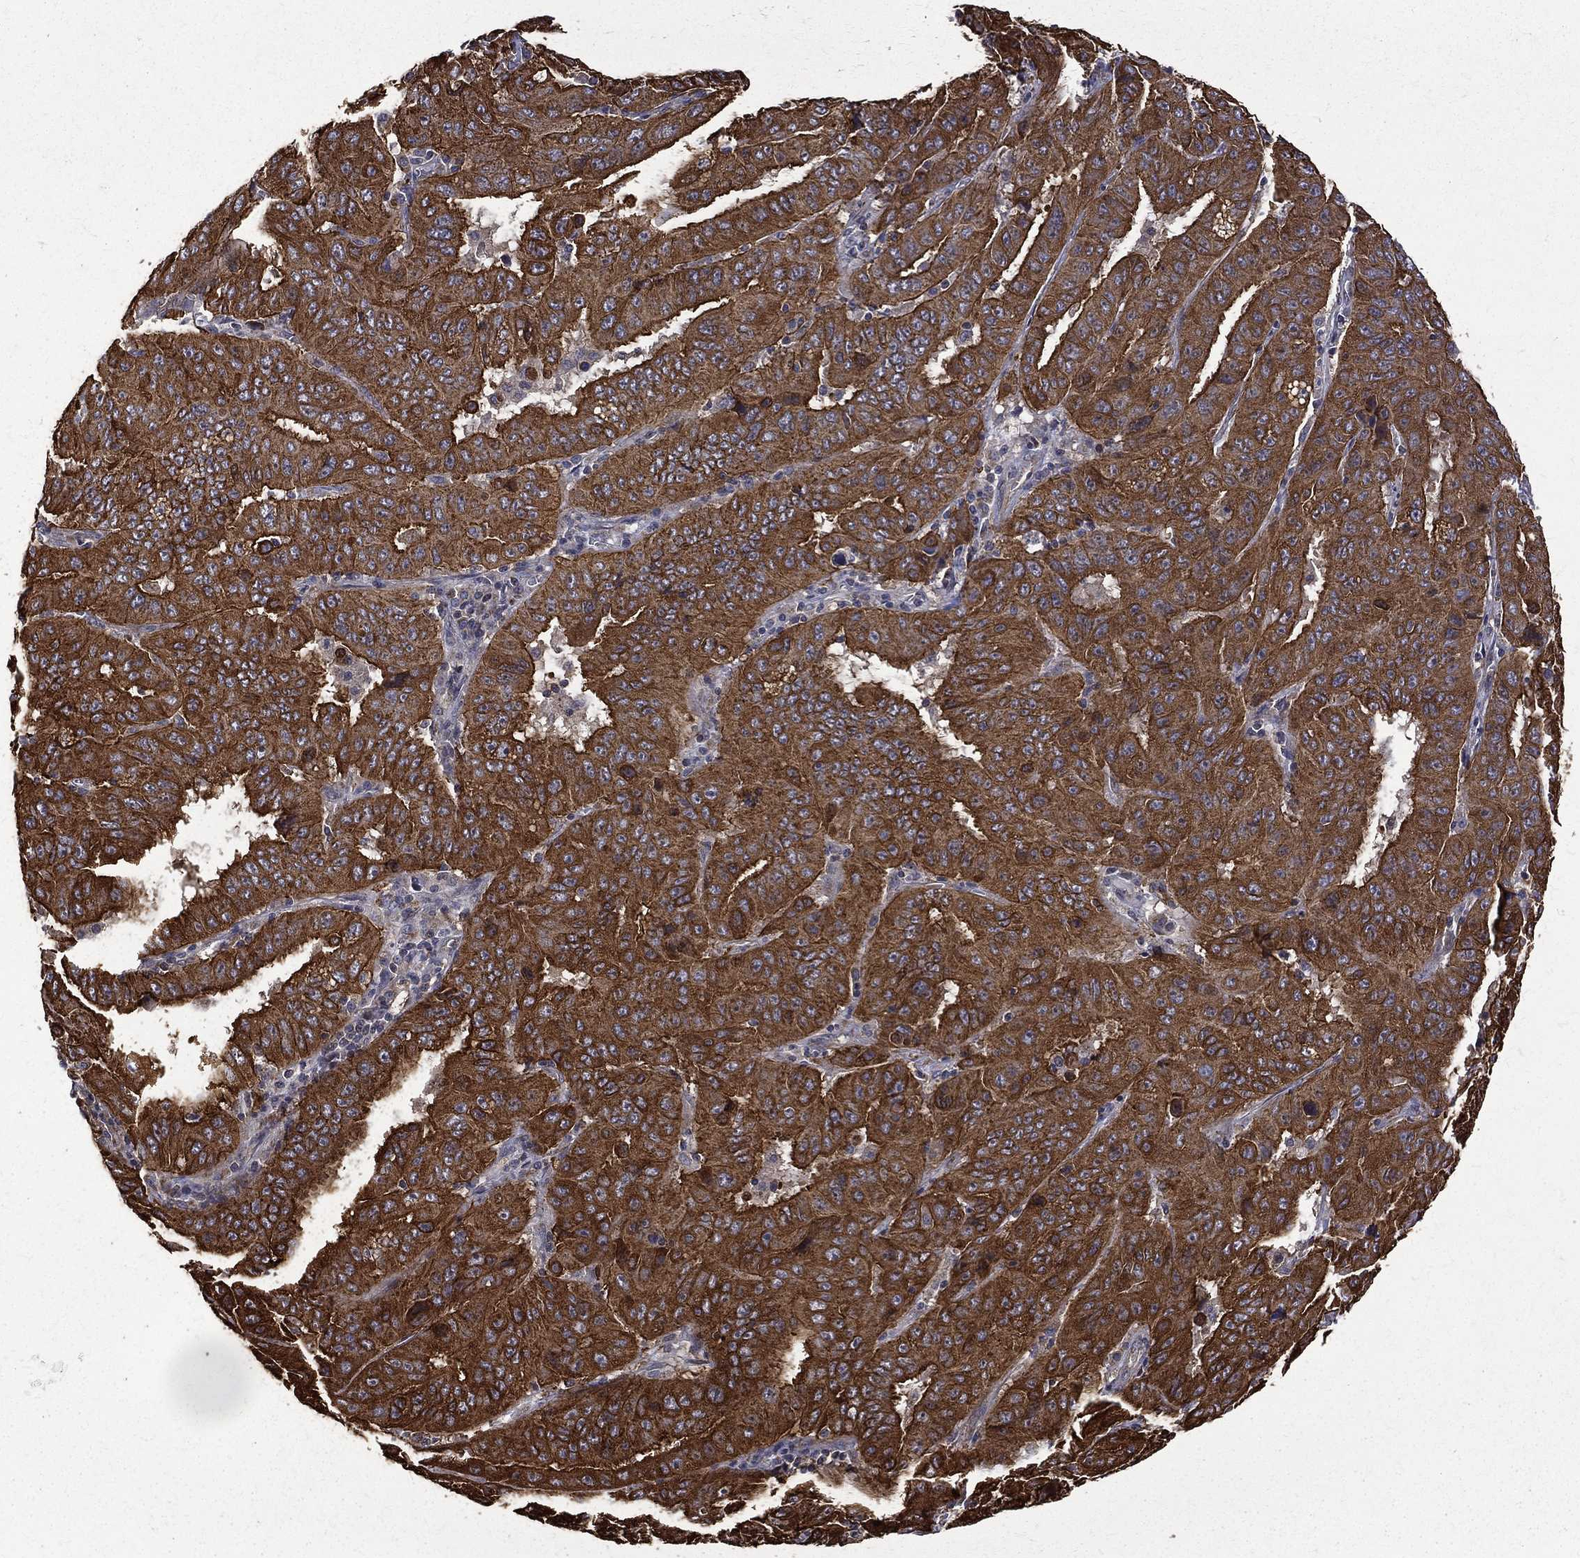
{"staining": {"intensity": "strong", "quantity": ">75%", "location": "cytoplasmic/membranous"}, "tissue": "pancreatic cancer", "cell_type": "Tumor cells", "image_type": "cancer", "snomed": [{"axis": "morphology", "description": "Adenocarcinoma, NOS"}, {"axis": "topography", "description": "Pancreas"}], "caption": "Immunohistochemical staining of adenocarcinoma (pancreatic) reveals strong cytoplasmic/membranous protein positivity in approximately >75% of tumor cells. The protein is shown in brown color, while the nuclei are stained blue.", "gene": "RPGR", "patient": {"sex": "male", "age": 63}}